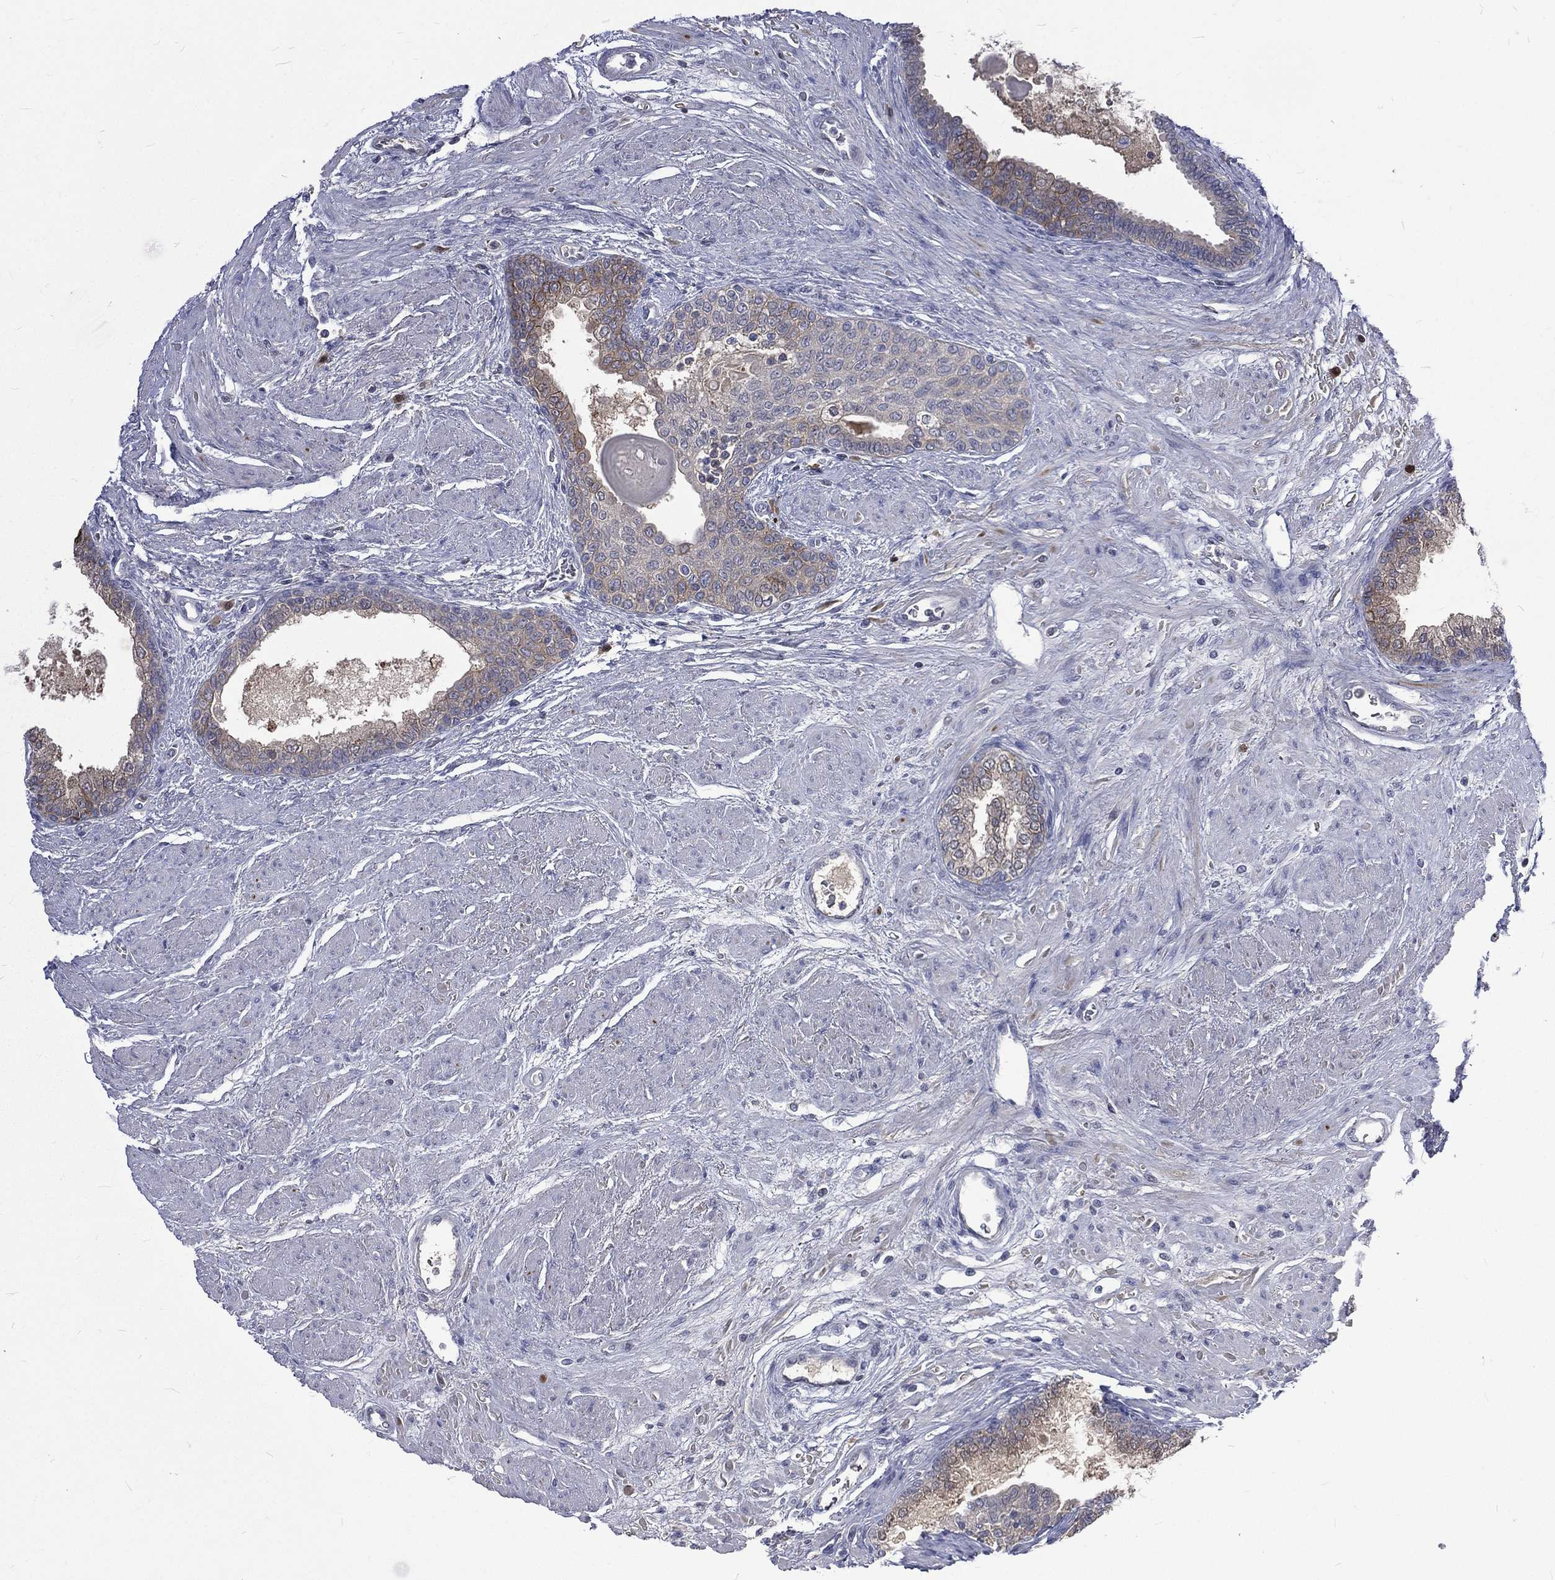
{"staining": {"intensity": "moderate", "quantity": "<25%", "location": "cytoplasmic/membranous"}, "tissue": "prostate cancer", "cell_type": "Tumor cells", "image_type": "cancer", "snomed": [{"axis": "morphology", "description": "Adenocarcinoma, NOS"}, {"axis": "topography", "description": "Prostate and seminal vesicle, NOS"}, {"axis": "topography", "description": "Prostate"}], "caption": "IHC of human prostate cancer demonstrates low levels of moderate cytoplasmic/membranous expression in approximately <25% of tumor cells.", "gene": "CA12", "patient": {"sex": "male", "age": 62}}